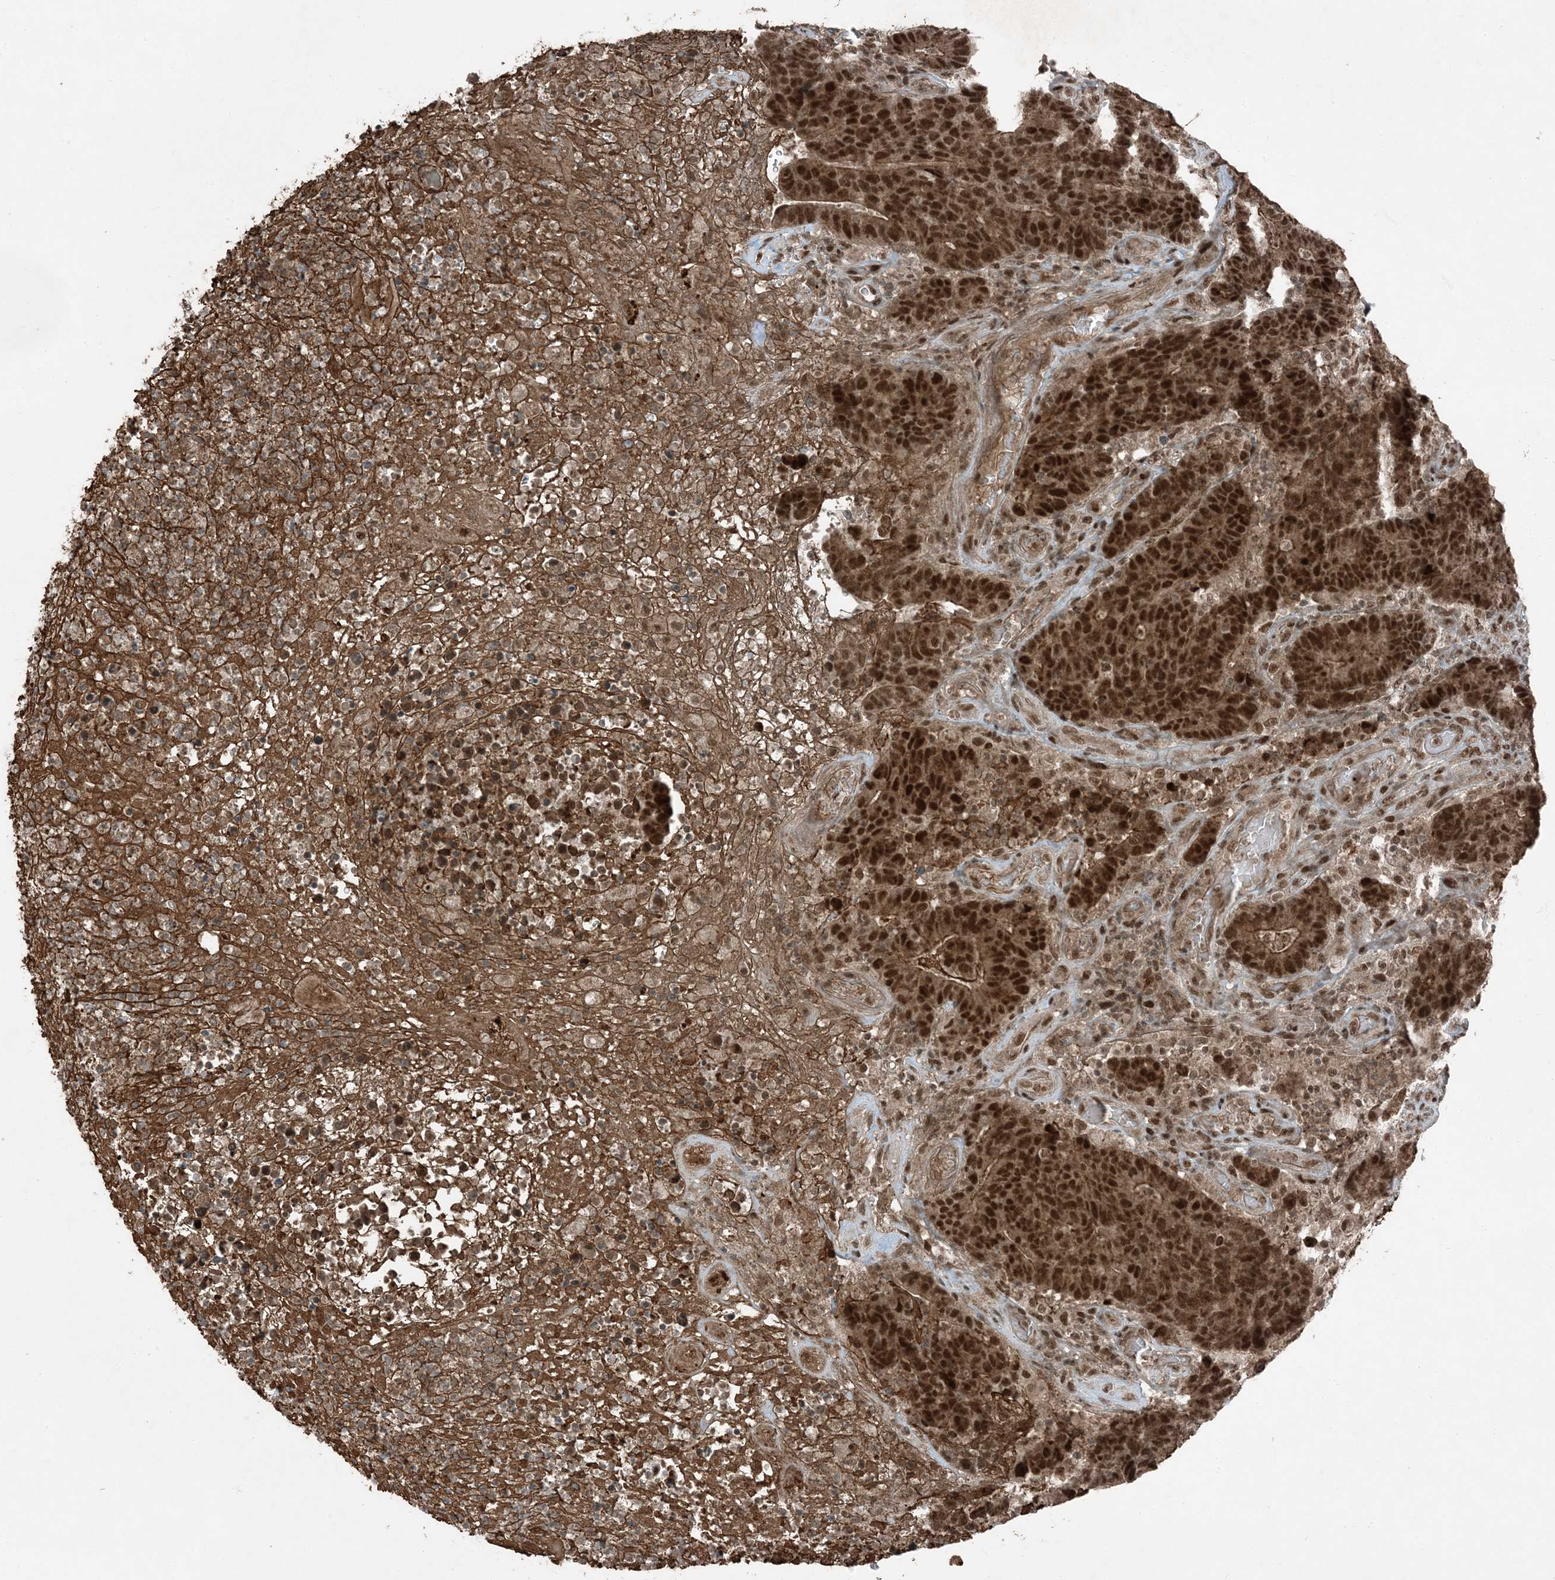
{"staining": {"intensity": "strong", "quantity": ">75%", "location": "cytoplasmic/membranous,nuclear"}, "tissue": "colorectal cancer", "cell_type": "Tumor cells", "image_type": "cancer", "snomed": [{"axis": "morphology", "description": "Normal tissue, NOS"}, {"axis": "morphology", "description": "Adenocarcinoma, NOS"}, {"axis": "topography", "description": "Colon"}], "caption": "Tumor cells demonstrate high levels of strong cytoplasmic/membranous and nuclear positivity in about >75% of cells in colorectal cancer (adenocarcinoma). The protein is stained brown, and the nuclei are stained in blue (DAB (3,3'-diaminobenzidine) IHC with brightfield microscopy, high magnification).", "gene": "TRAPPC12", "patient": {"sex": "female", "age": 75}}